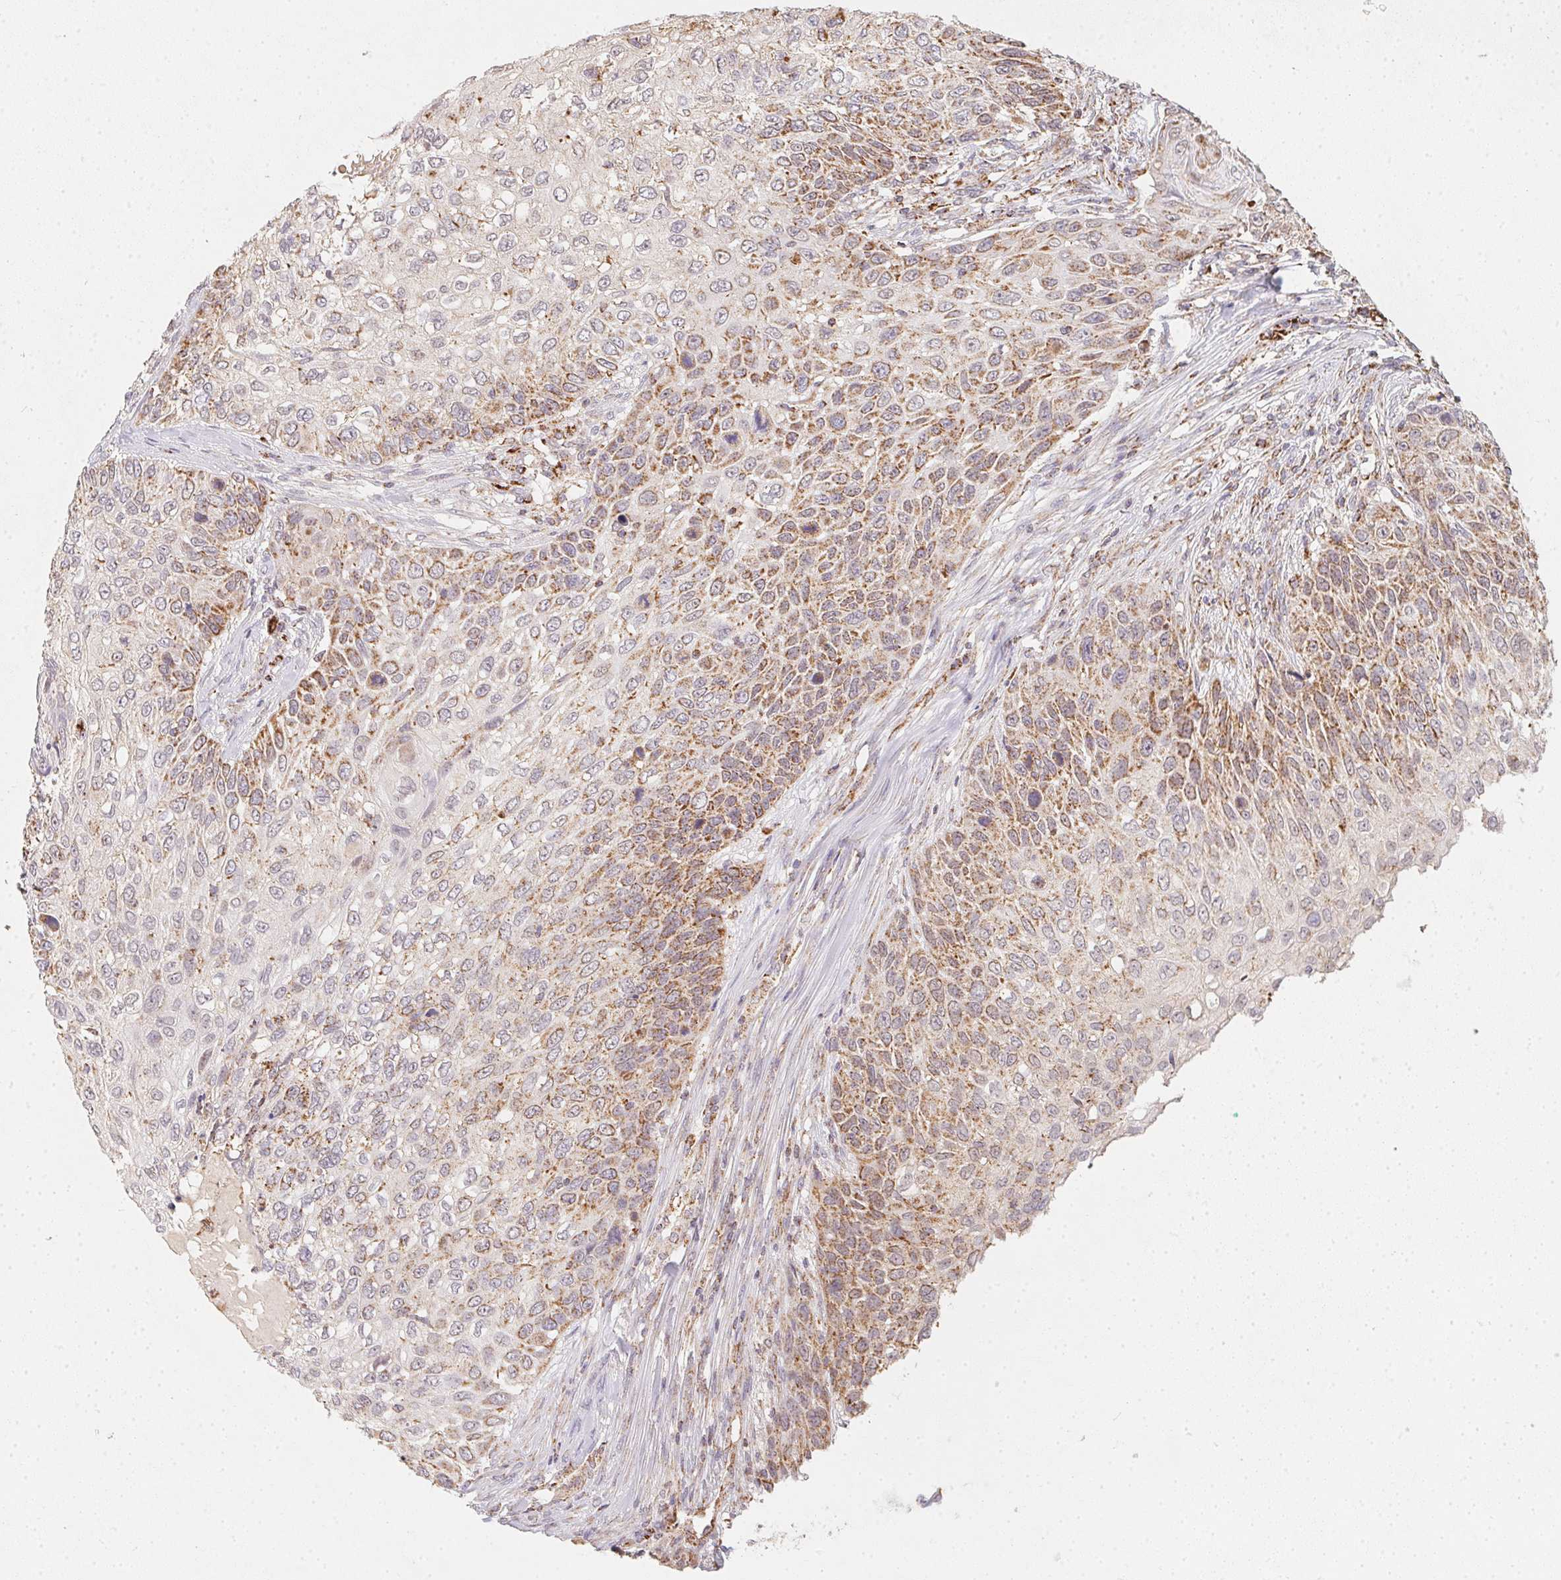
{"staining": {"intensity": "moderate", "quantity": "25%-75%", "location": "cytoplasmic/membranous"}, "tissue": "skin cancer", "cell_type": "Tumor cells", "image_type": "cancer", "snomed": [{"axis": "morphology", "description": "Squamous cell carcinoma, NOS"}, {"axis": "topography", "description": "Skin"}], "caption": "Tumor cells demonstrate medium levels of moderate cytoplasmic/membranous expression in approximately 25%-75% of cells in human squamous cell carcinoma (skin). Using DAB (3,3'-diaminobenzidine) (brown) and hematoxylin (blue) stains, captured at high magnification using brightfield microscopy.", "gene": "NDUFS6", "patient": {"sex": "male", "age": 92}}